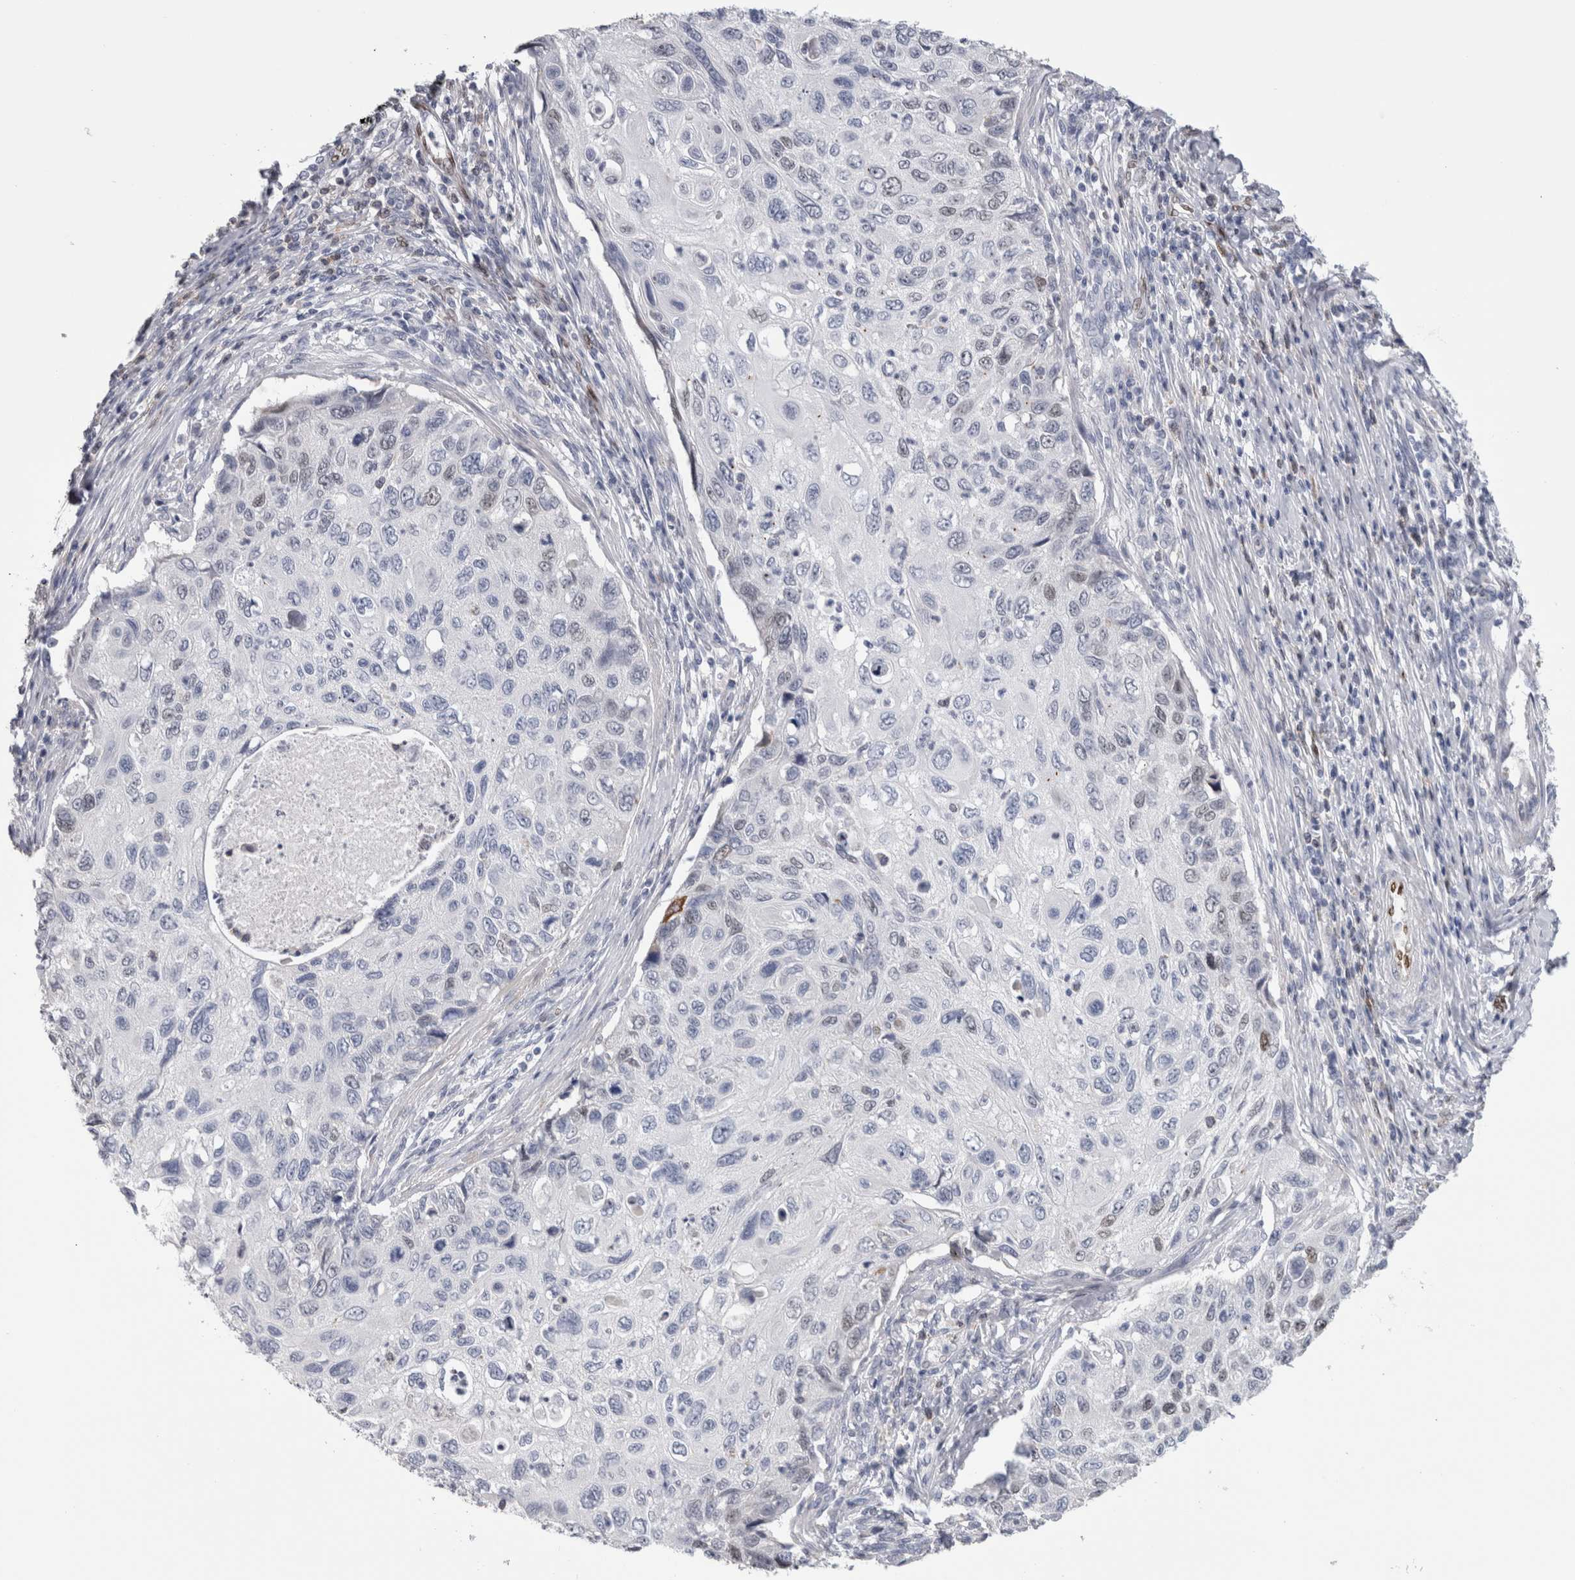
{"staining": {"intensity": "weak", "quantity": "<25%", "location": "nuclear"}, "tissue": "cervical cancer", "cell_type": "Tumor cells", "image_type": "cancer", "snomed": [{"axis": "morphology", "description": "Squamous cell carcinoma, NOS"}, {"axis": "topography", "description": "Cervix"}], "caption": "Cervical cancer (squamous cell carcinoma) was stained to show a protein in brown. There is no significant expression in tumor cells.", "gene": "IL33", "patient": {"sex": "female", "age": 70}}